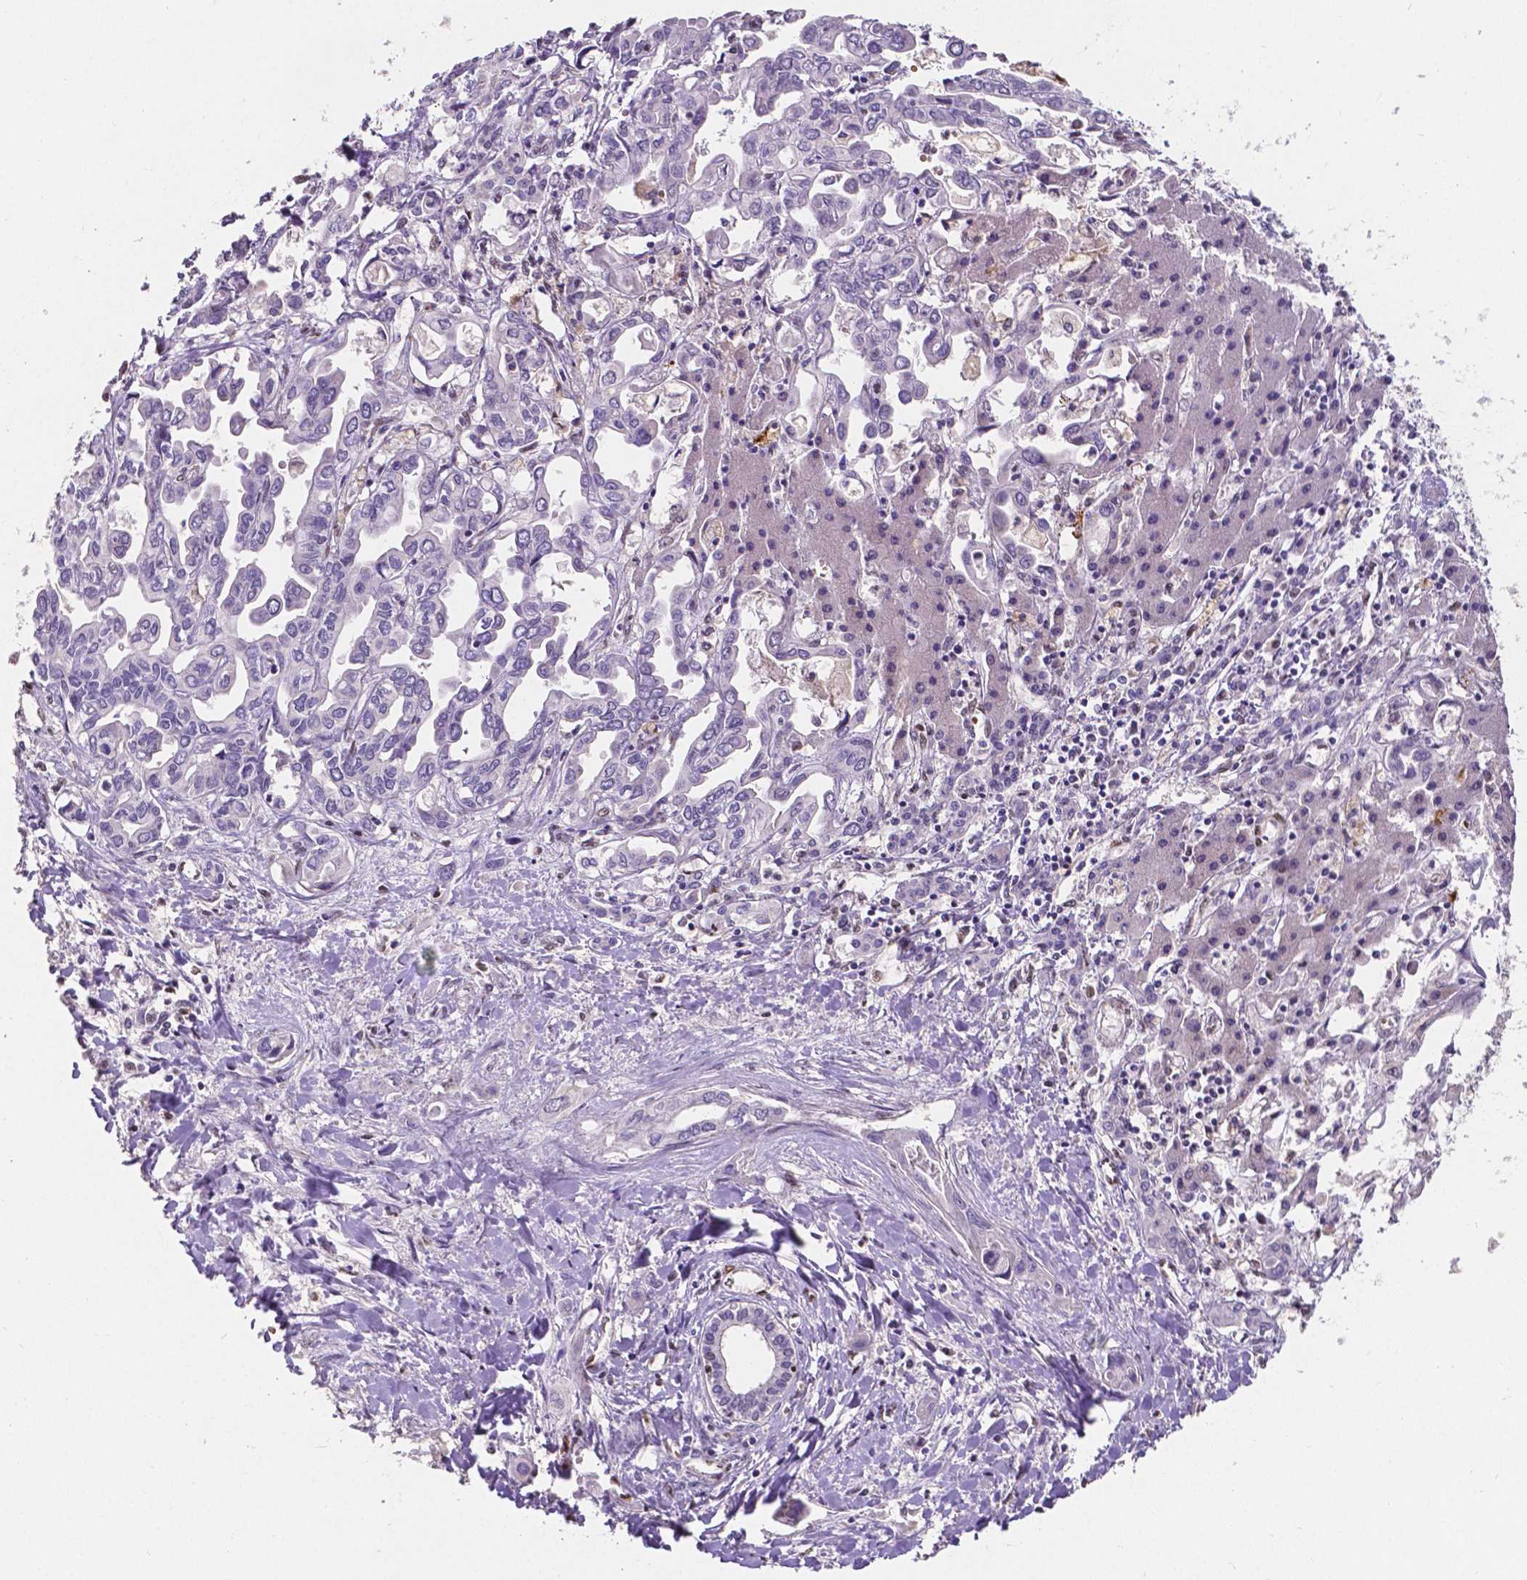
{"staining": {"intensity": "negative", "quantity": "none", "location": "none"}, "tissue": "liver cancer", "cell_type": "Tumor cells", "image_type": "cancer", "snomed": [{"axis": "morphology", "description": "Cholangiocarcinoma"}, {"axis": "topography", "description": "Liver"}], "caption": "IHC micrograph of neoplastic tissue: human liver cancer stained with DAB shows no significant protein expression in tumor cells.", "gene": "MEF2C", "patient": {"sex": "female", "age": 64}}